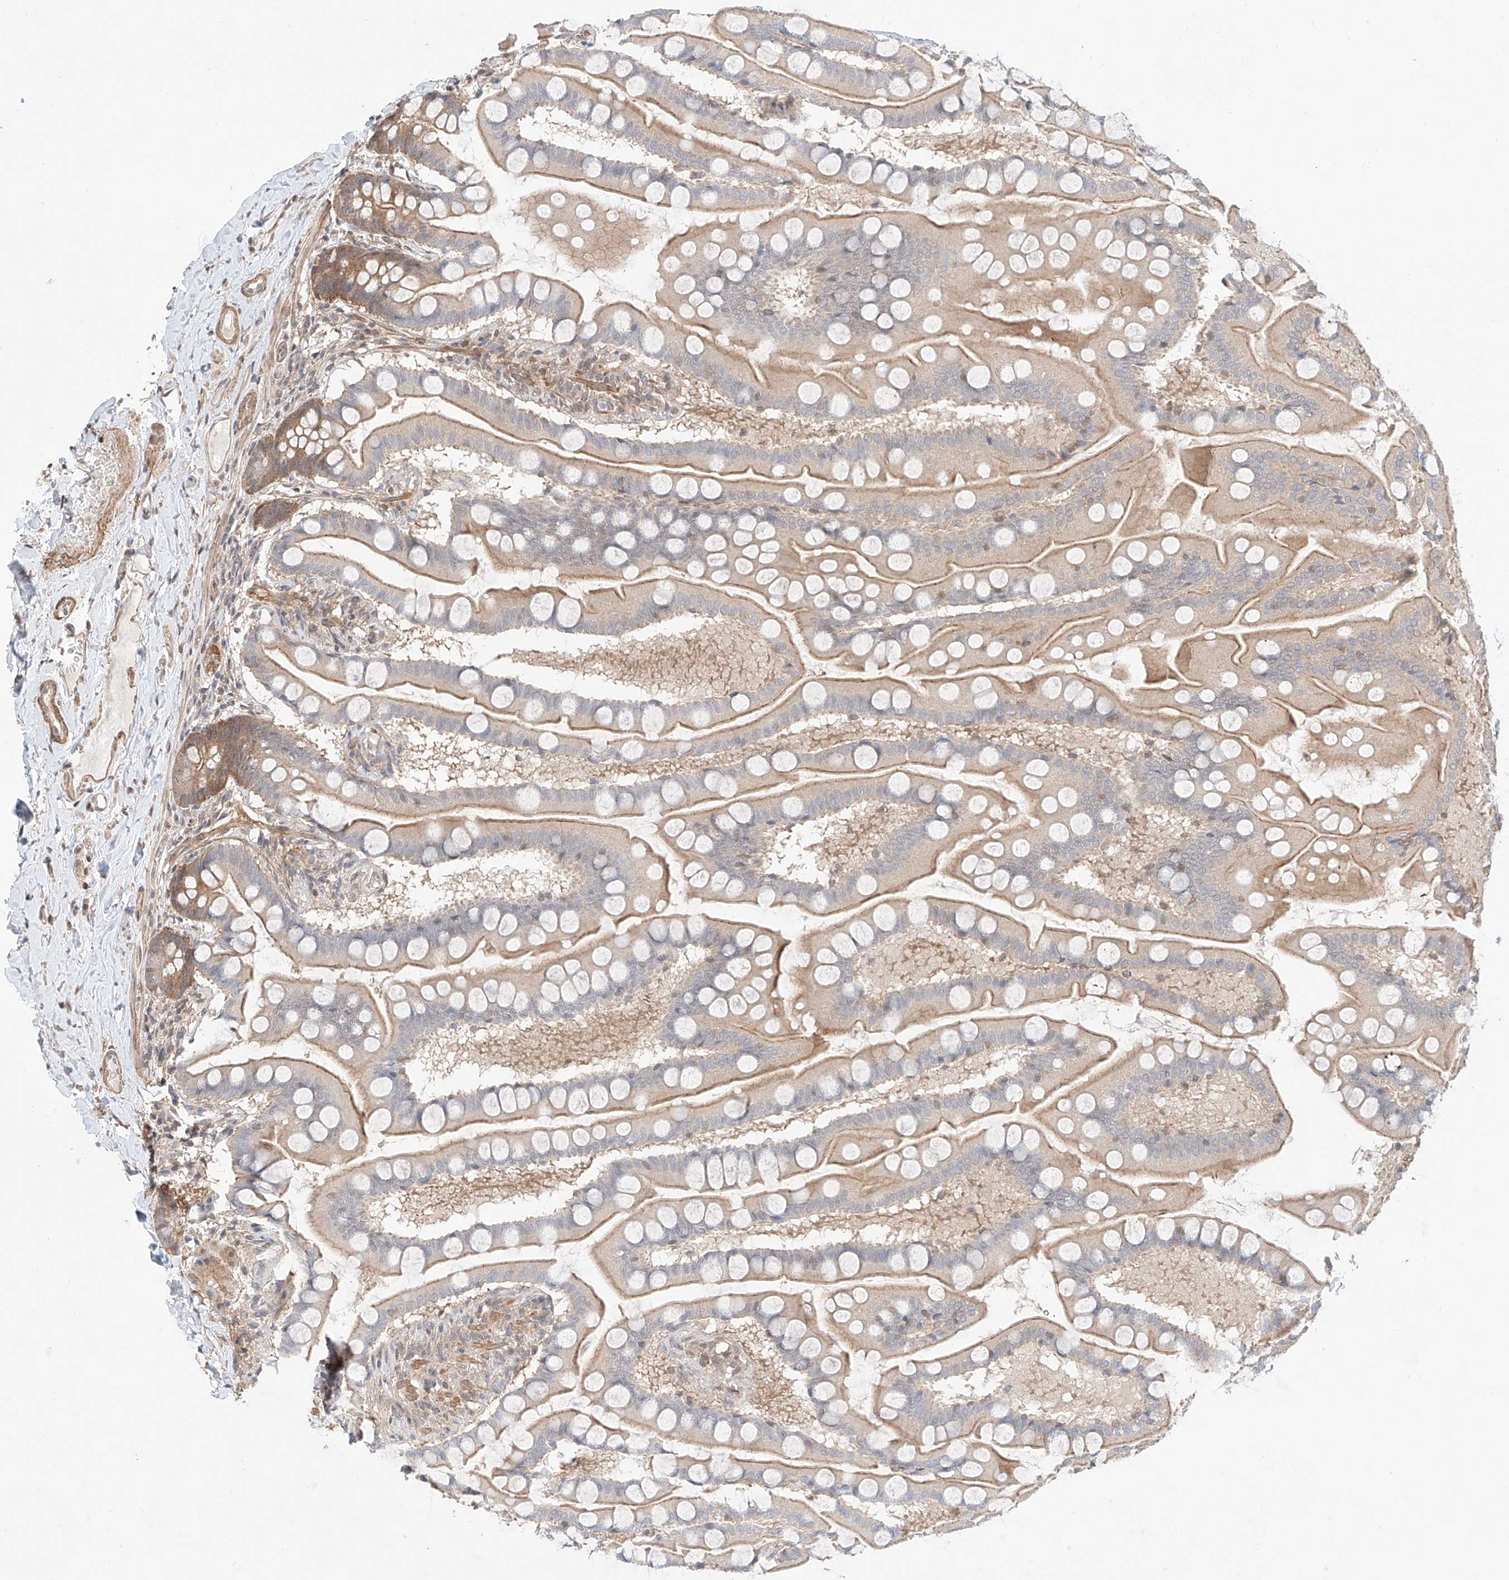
{"staining": {"intensity": "moderate", "quantity": "<25%", "location": "cytoplasmic/membranous"}, "tissue": "small intestine", "cell_type": "Glandular cells", "image_type": "normal", "snomed": [{"axis": "morphology", "description": "Normal tissue, NOS"}, {"axis": "topography", "description": "Small intestine"}], "caption": "Immunohistochemical staining of unremarkable human small intestine shows moderate cytoplasmic/membranous protein staining in approximately <25% of glandular cells. The protein of interest is stained brown, and the nuclei are stained in blue (DAB (3,3'-diaminobenzidine) IHC with brightfield microscopy, high magnification).", "gene": "TSR2", "patient": {"sex": "male", "age": 41}}